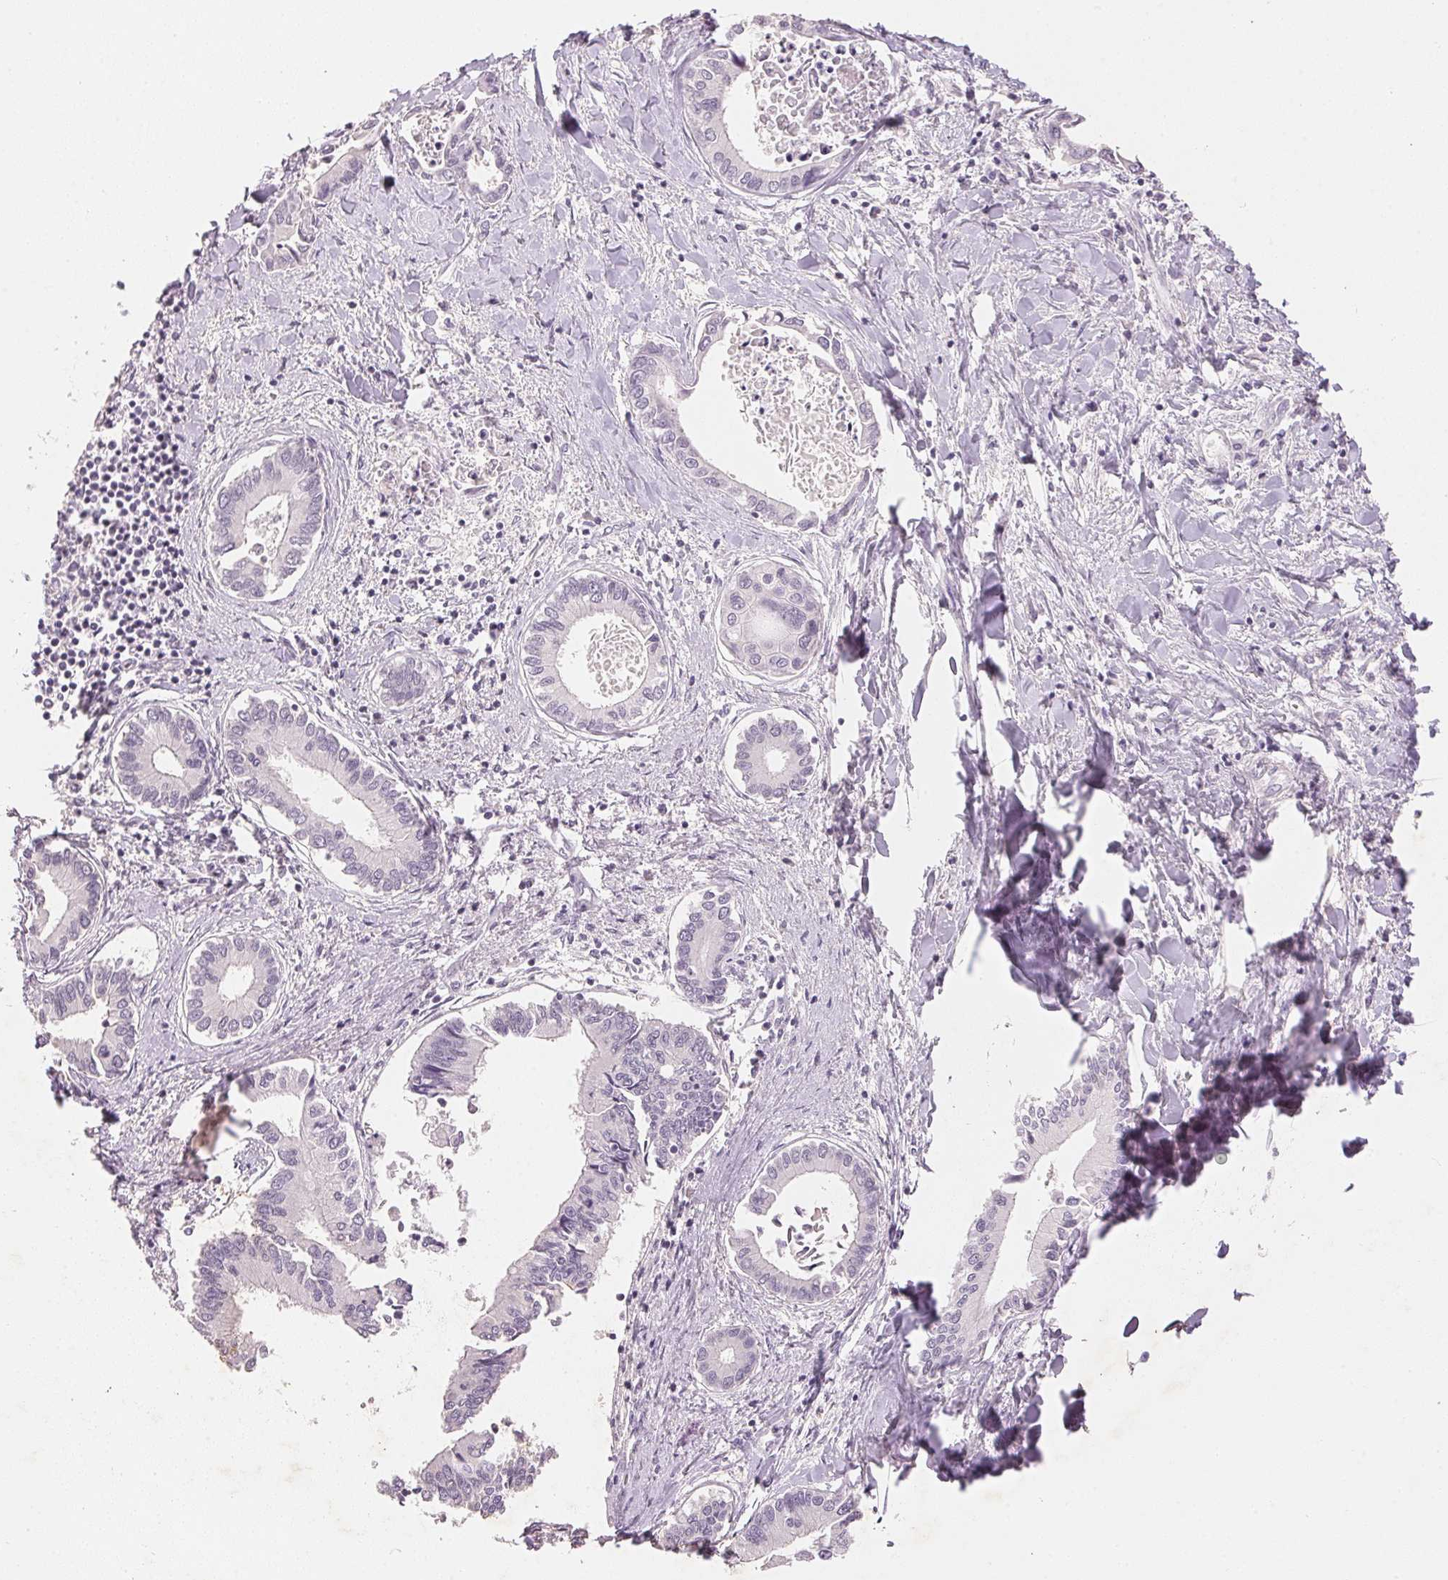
{"staining": {"intensity": "negative", "quantity": "none", "location": "none"}, "tissue": "liver cancer", "cell_type": "Tumor cells", "image_type": "cancer", "snomed": [{"axis": "morphology", "description": "Cholangiocarcinoma"}, {"axis": "topography", "description": "Liver"}], "caption": "The photomicrograph displays no staining of tumor cells in liver cholangiocarcinoma. (Brightfield microscopy of DAB immunohistochemistry (IHC) at high magnification).", "gene": "SMTN", "patient": {"sex": "male", "age": 66}}